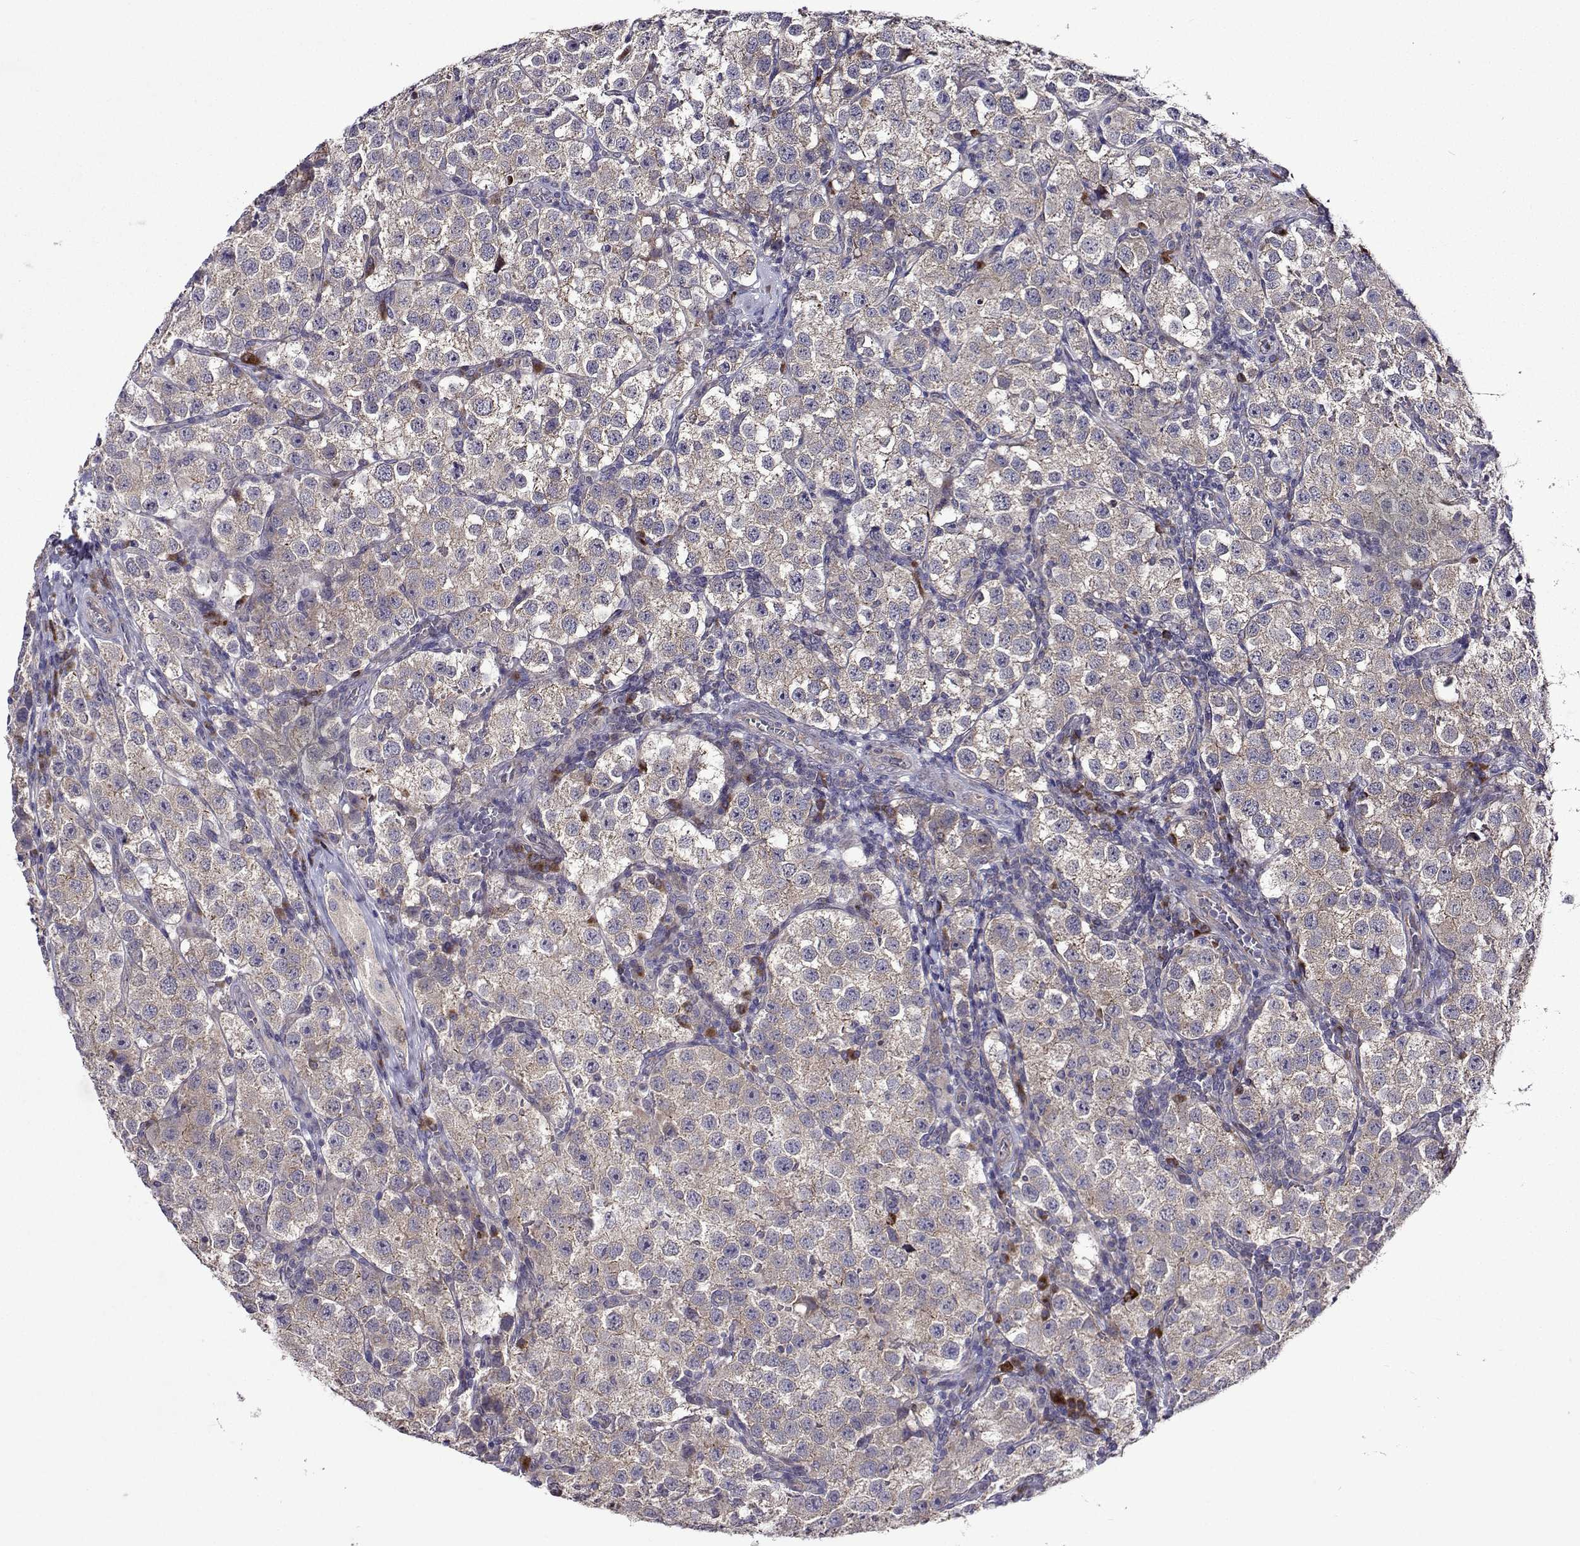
{"staining": {"intensity": "negative", "quantity": "none", "location": "none"}, "tissue": "testis cancer", "cell_type": "Tumor cells", "image_type": "cancer", "snomed": [{"axis": "morphology", "description": "Seminoma, NOS"}, {"axis": "topography", "description": "Testis"}], "caption": "A high-resolution histopathology image shows IHC staining of seminoma (testis), which exhibits no significant staining in tumor cells. (DAB (3,3'-diaminobenzidine) immunohistochemistry (IHC) visualized using brightfield microscopy, high magnification).", "gene": "TARBP2", "patient": {"sex": "male", "age": 37}}